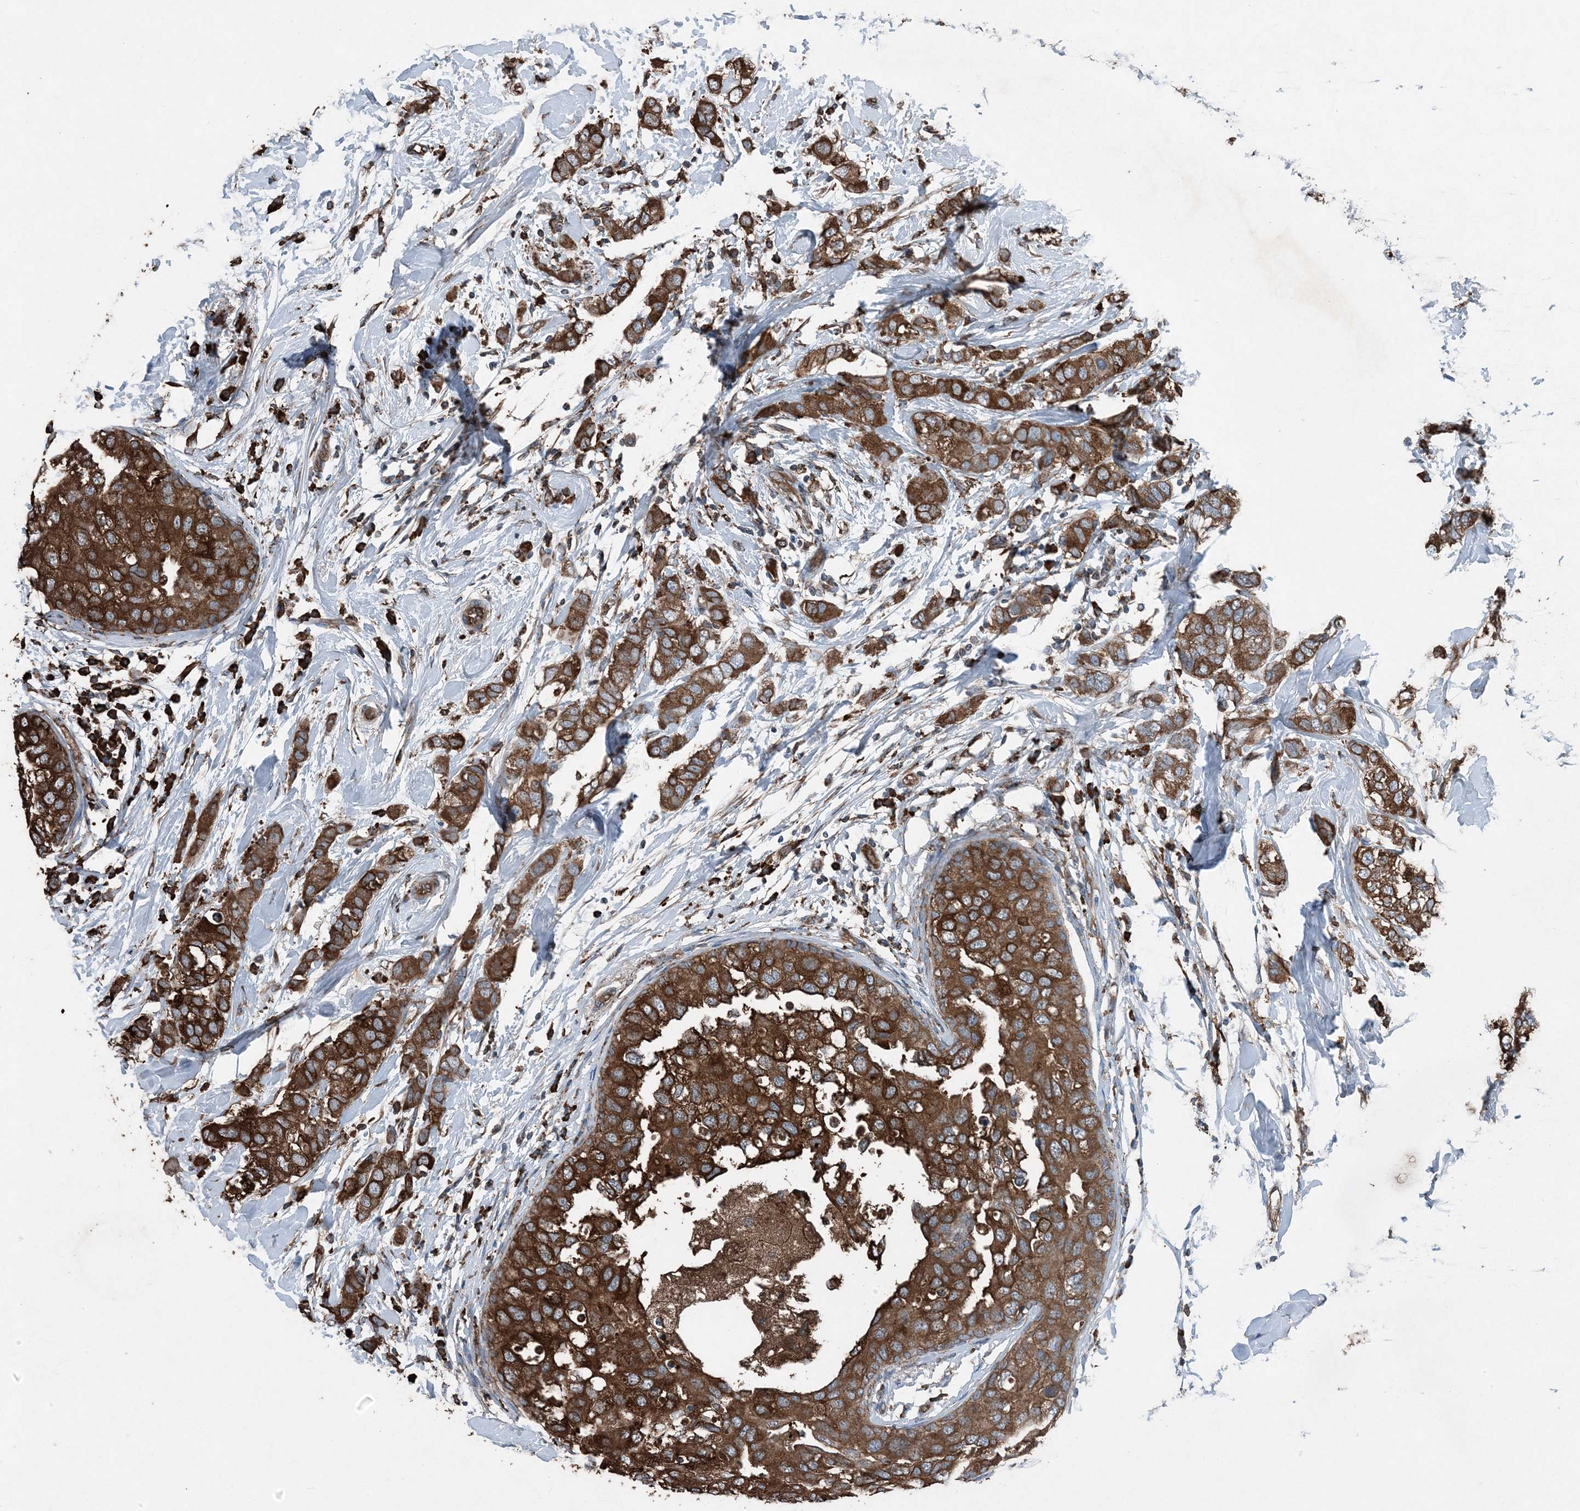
{"staining": {"intensity": "strong", "quantity": ">75%", "location": "cytoplasmic/membranous"}, "tissue": "breast cancer", "cell_type": "Tumor cells", "image_type": "cancer", "snomed": [{"axis": "morphology", "description": "Duct carcinoma"}, {"axis": "topography", "description": "Breast"}], "caption": "Approximately >75% of tumor cells in human breast cancer (intraductal carcinoma) show strong cytoplasmic/membranous protein expression as visualized by brown immunohistochemical staining.", "gene": "PDIA6", "patient": {"sex": "female", "age": 50}}